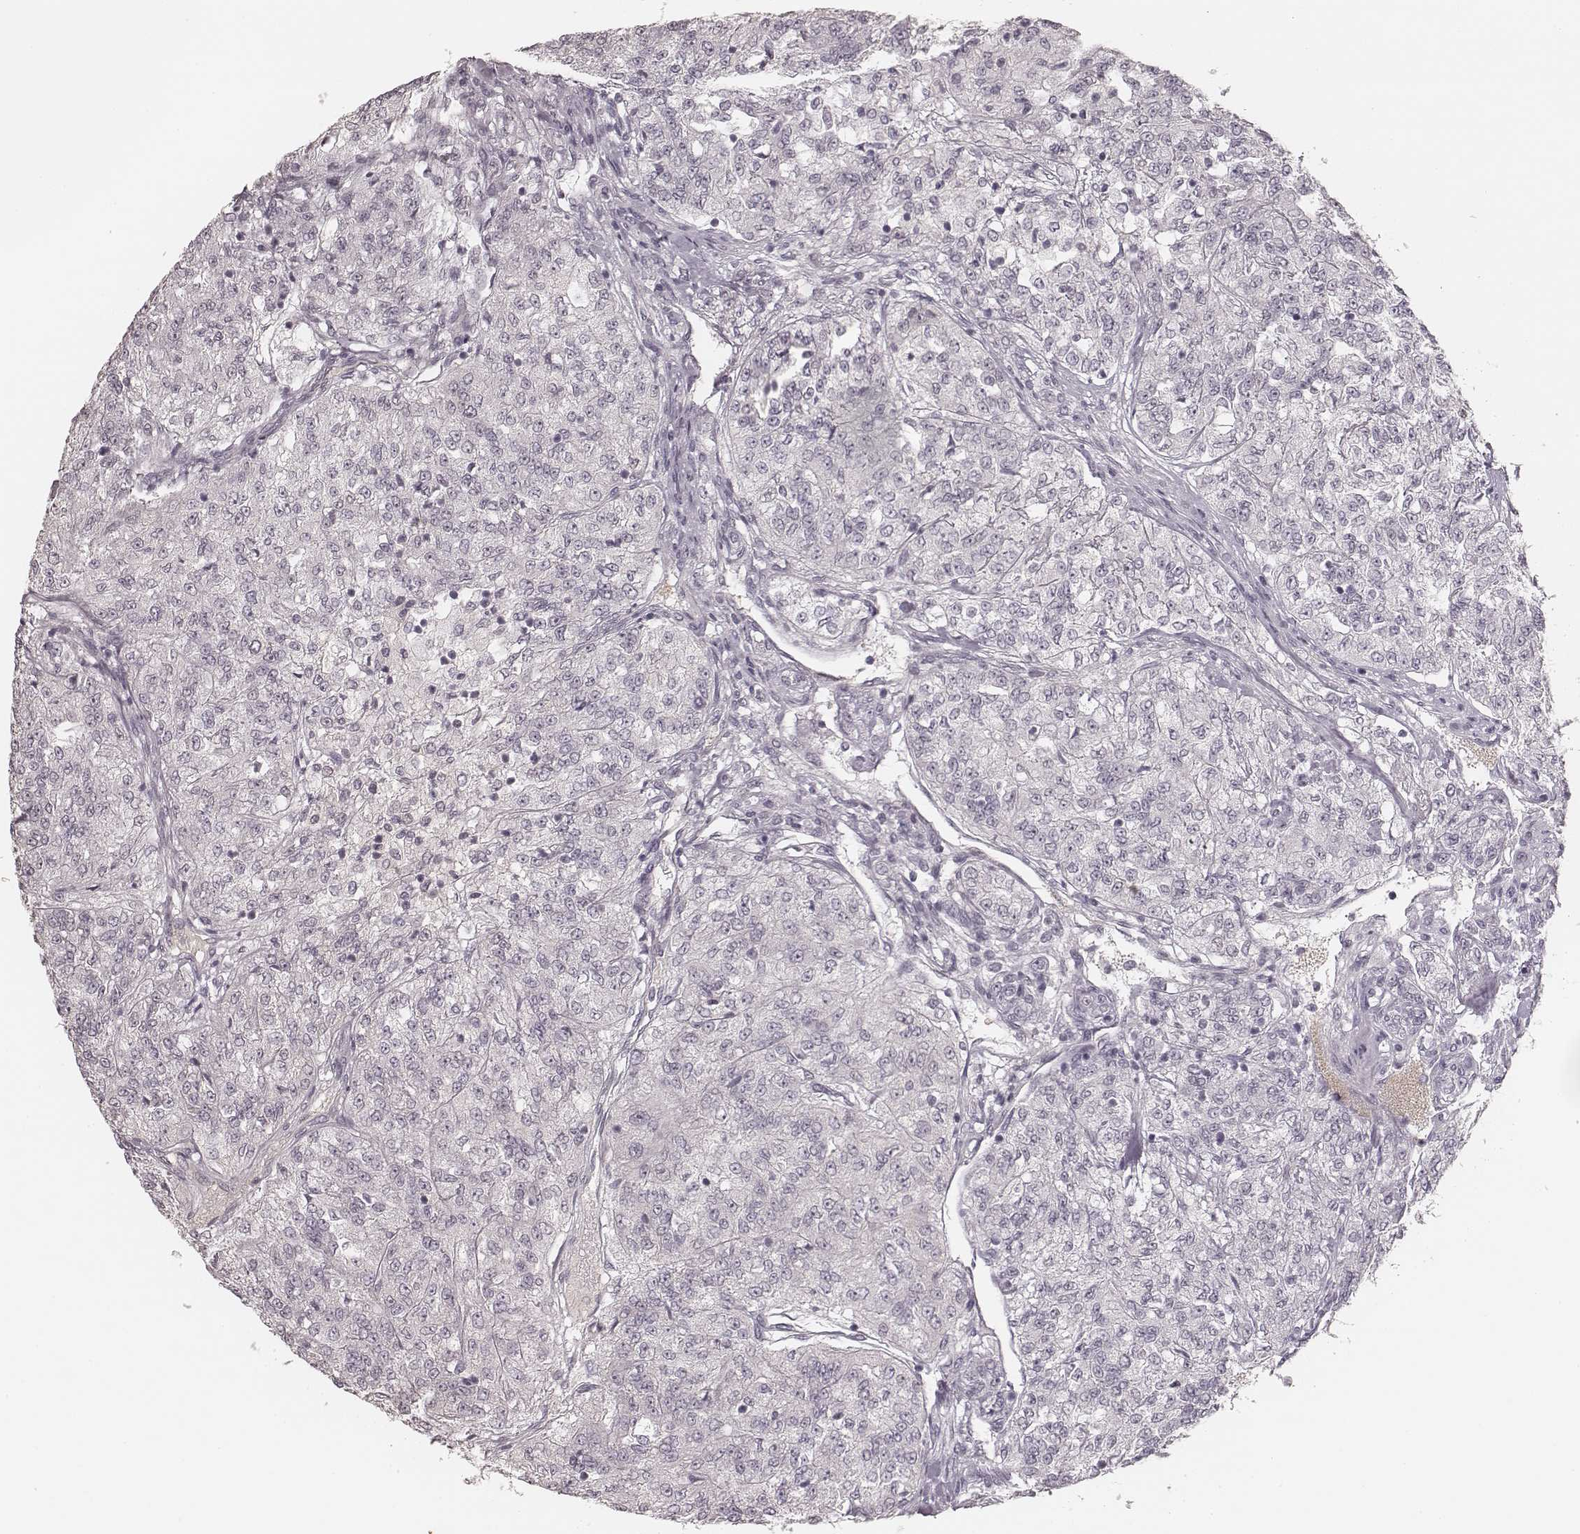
{"staining": {"intensity": "negative", "quantity": "none", "location": "none"}, "tissue": "renal cancer", "cell_type": "Tumor cells", "image_type": "cancer", "snomed": [{"axis": "morphology", "description": "Adenocarcinoma, NOS"}, {"axis": "topography", "description": "Kidney"}], "caption": "Immunohistochemistry of renal cancer (adenocarcinoma) exhibits no positivity in tumor cells. (DAB (3,3'-diaminobenzidine) IHC, high magnification).", "gene": "MSX1", "patient": {"sex": "female", "age": 63}}